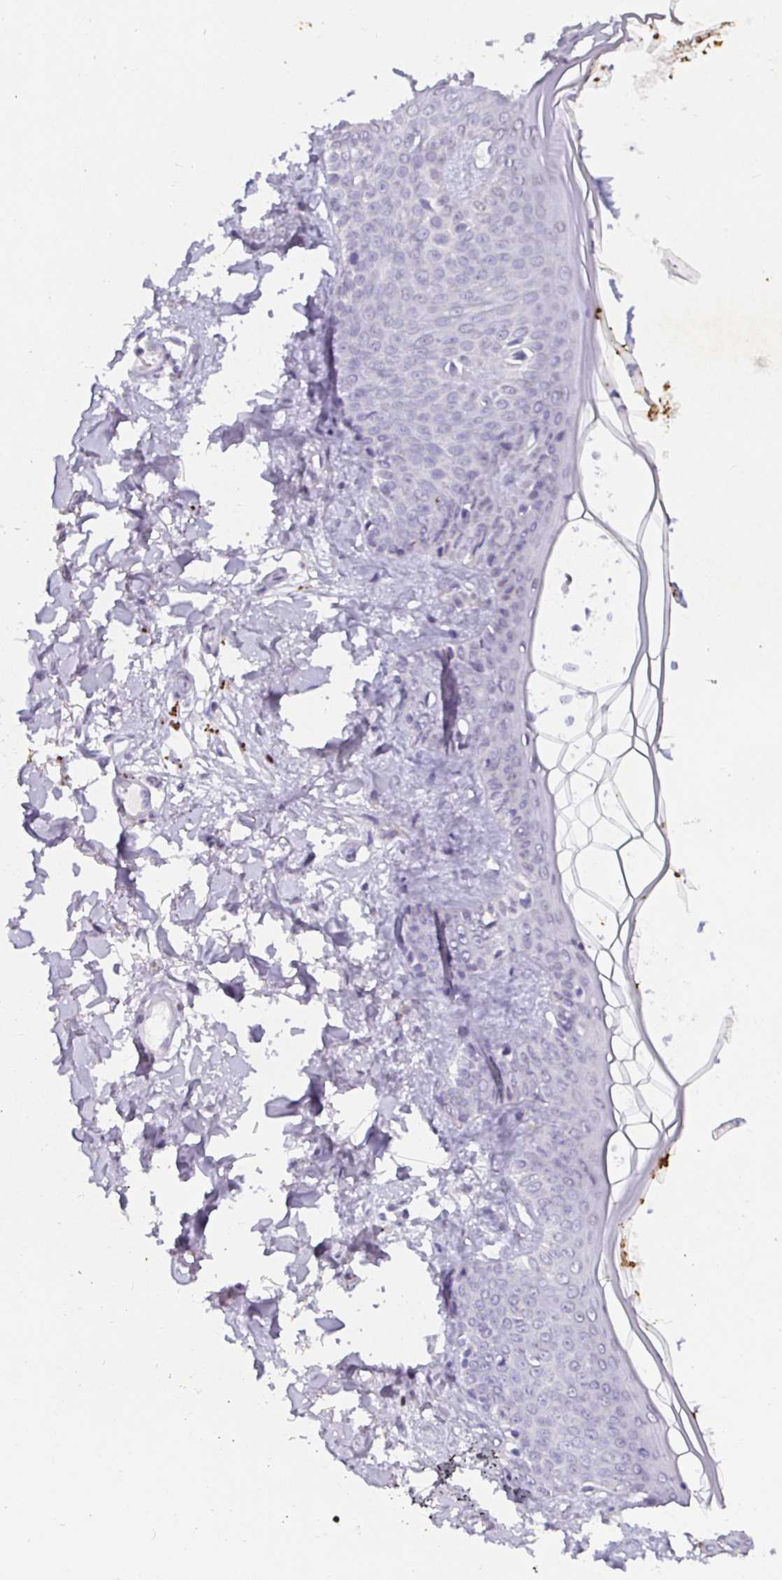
{"staining": {"intensity": "negative", "quantity": "none", "location": "none"}, "tissue": "skin", "cell_type": "Fibroblasts", "image_type": "normal", "snomed": [{"axis": "morphology", "description": "Normal tissue, NOS"}, {"axis": "topography", "description": "Skin"}], "caption": "A micrograph of skin stained for a protein reveals no brown staining in fibroblasts.", "gene": "SATB1", "patient": {"sex": "female", "age": 34}}